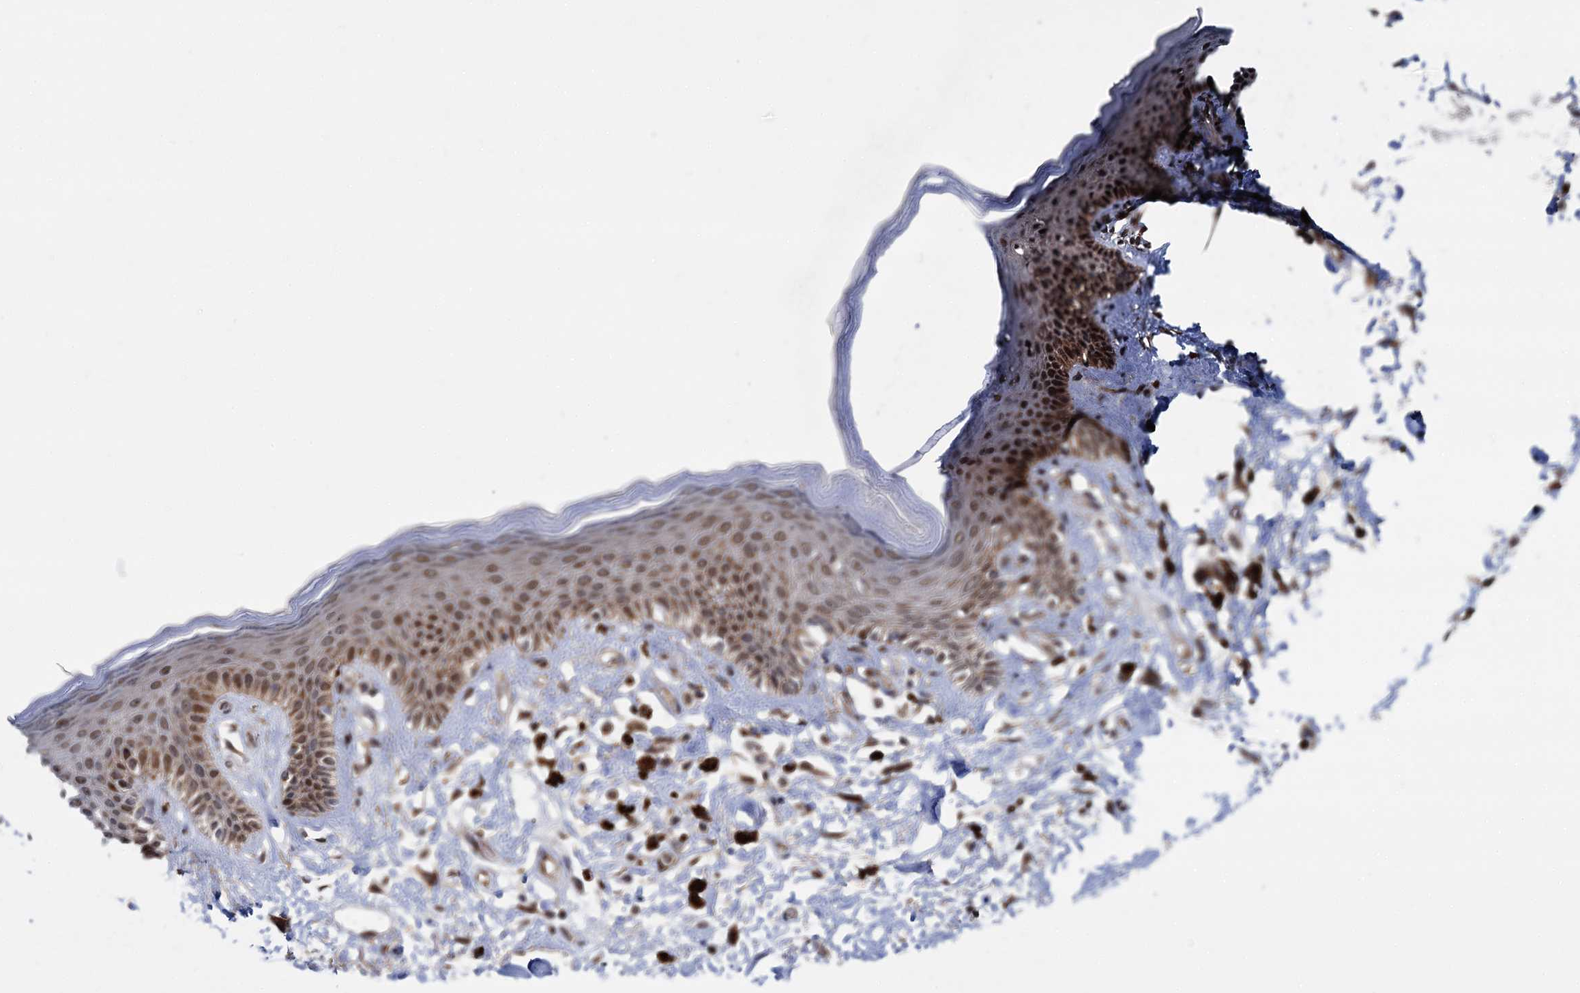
{"staining": {"intensity": "moderate", "quantity": ">75%", "location": "cytoplasmic/membranous,nuclear"}, "tissue": "skin", "cell_type": "Epidermal cells", "image_type": "normal", "snomed": [{"axis": "morphology", "description": "Normal tissue, NOS"}, {"axis": "topography", "description": "Anal"}], "caption": "Skin stained with immunohistochemistry exhibits moderate cytoplasmic/membranous,nuclear expression in approximately >75% of epidermal cells. The protein is shown in brown color, while the nuclei are stained blue.", "gene": "GAL3ST4", "patient": {"sex": "female", "age": 78}}